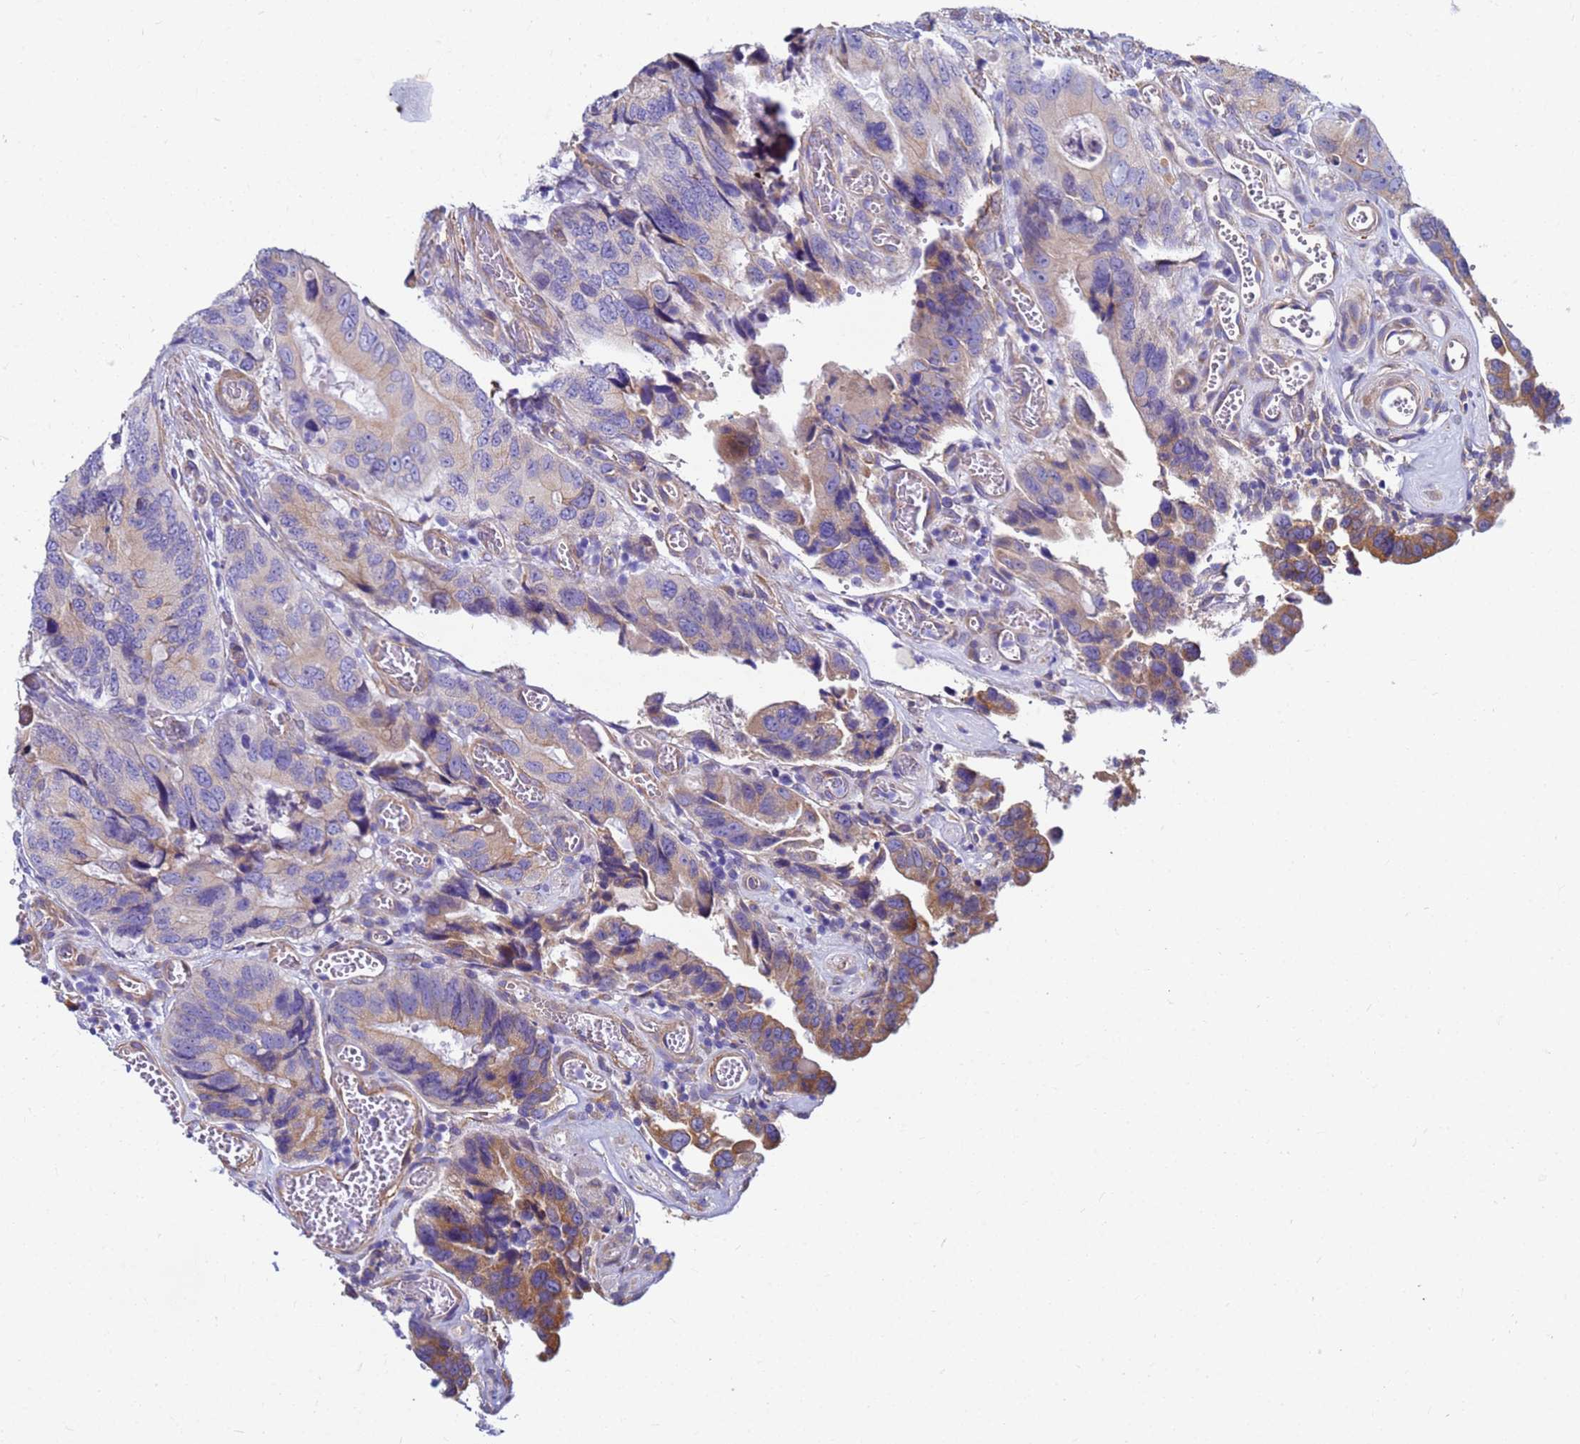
{"staining": {"intensity": "moderate", "quantity": "25%-75%", "location": "cytoplasmic/membranous"}, "tissue": "colorectal cancer", "cell_type": "Tumor cells", "image_type": "cancer", "snomed": [{"axis": "morphology", "description": "Adenocarcinoma, NOS"}, {"axis": "topography", "description": "Colon"}], "caption": "IHC (DAB (3,3'-diaminobenzidine)) staining of human adenocarcinoma (colorectal) demonstrates moderate cytoplasmic/membranous protein staining in about 25%-75% of tumor cells. The protein is shown in brown color, while the nuclei are stained blue.", "gene": "JRKL", "patient": {"sex": "male", "age": 84}}